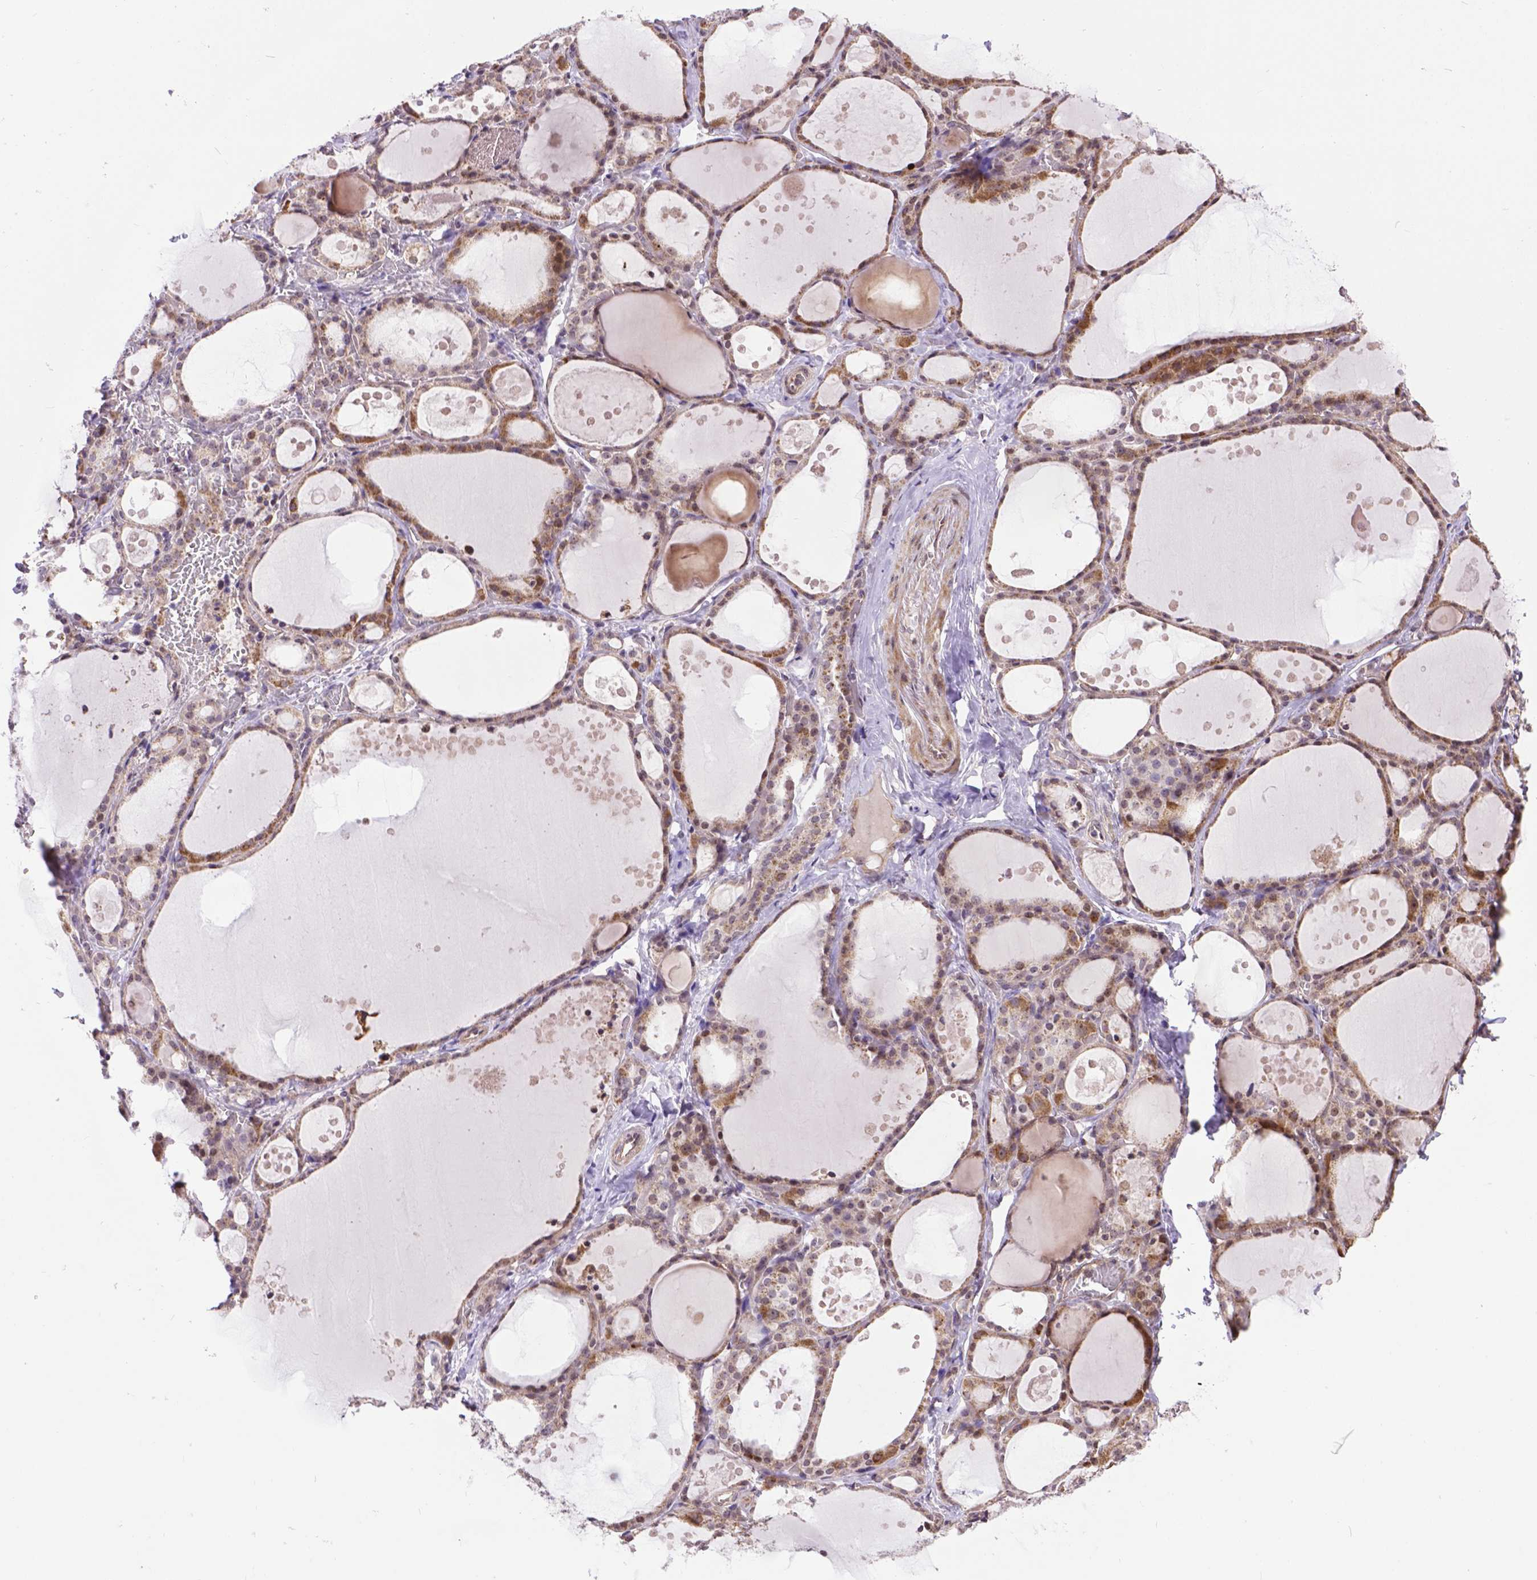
{"staining": {"intensity": "moderate", "quantity": "<25%", "location": "nuclear"}, "tissue": "thyroid gland", "cell_type": "Glandular cells", "image_type": "normal", "snomed": [{"axis": "morphology", "description": "Normal tissue, NOS"}, {"axis": "topography", "description": "Thyroid gland"}], "caption": "Immunohistochemical staining of normal thyroid gland exhibits moderate nuclear protein expression in approximately <25% of glandular cells. (IHC, brightfield microscopy, high magnification).", "gene": "TMEM135", "patient": {"sex": "male", "age": 68}}